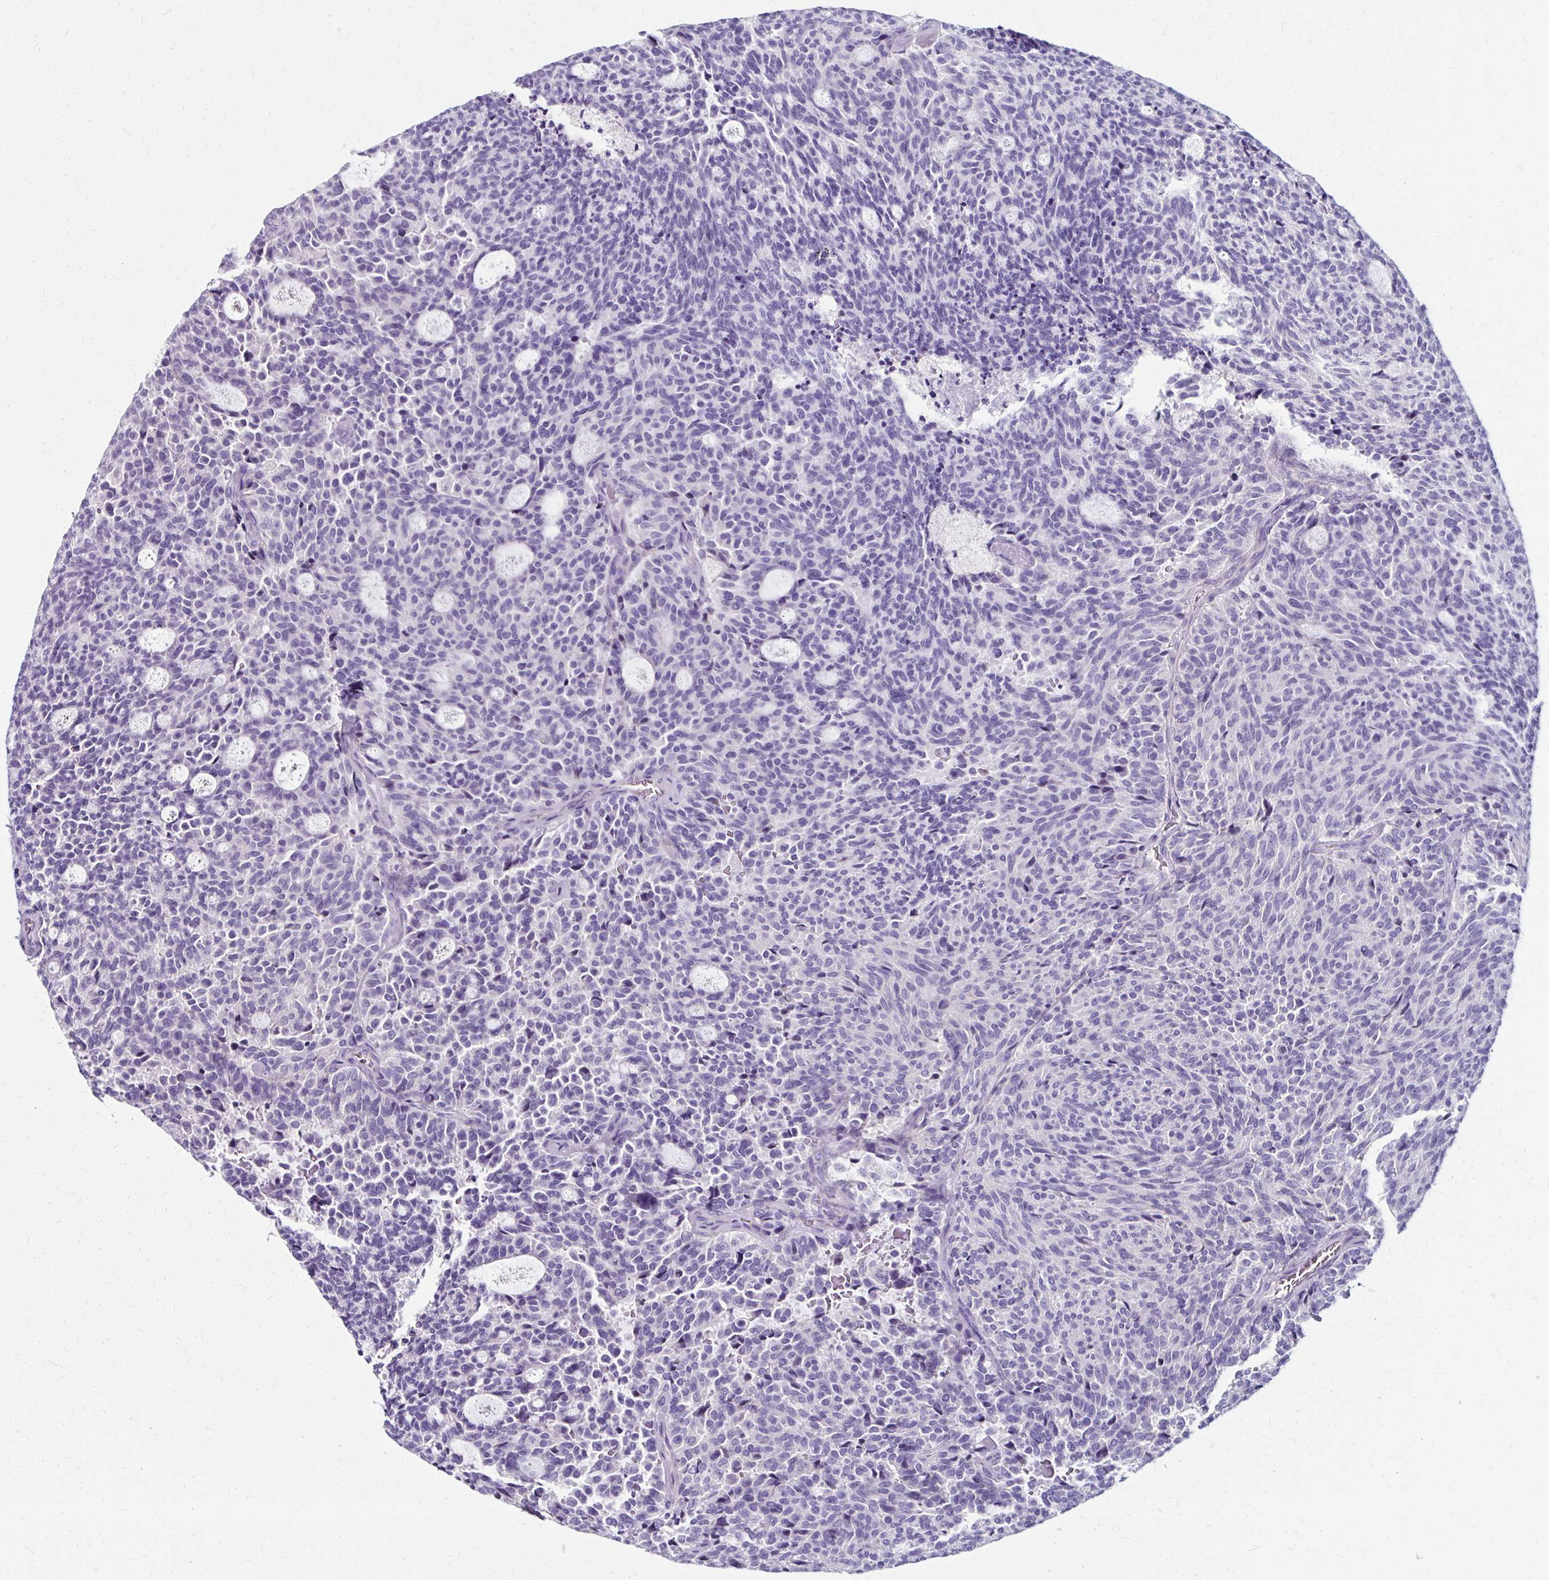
{"staining": {"intensity": "negative", "quantity": "none", "location": "none"}, "tissue": "carcinoid", "cell_type": "Tumor cells", "image_type": "cancer", "snomed": [{"axis": "morphology", "description": "Carcinoid, malignant, NOS"}, {"axis": "topography", "description": "Pancreas"}], "caption": "Immunohistochemical staining of human malignant carcinoid demonstrates no significant positivity in tumor cells.", "gene": "ZNF555", "patient": {"sex": "female", "age": 54}}